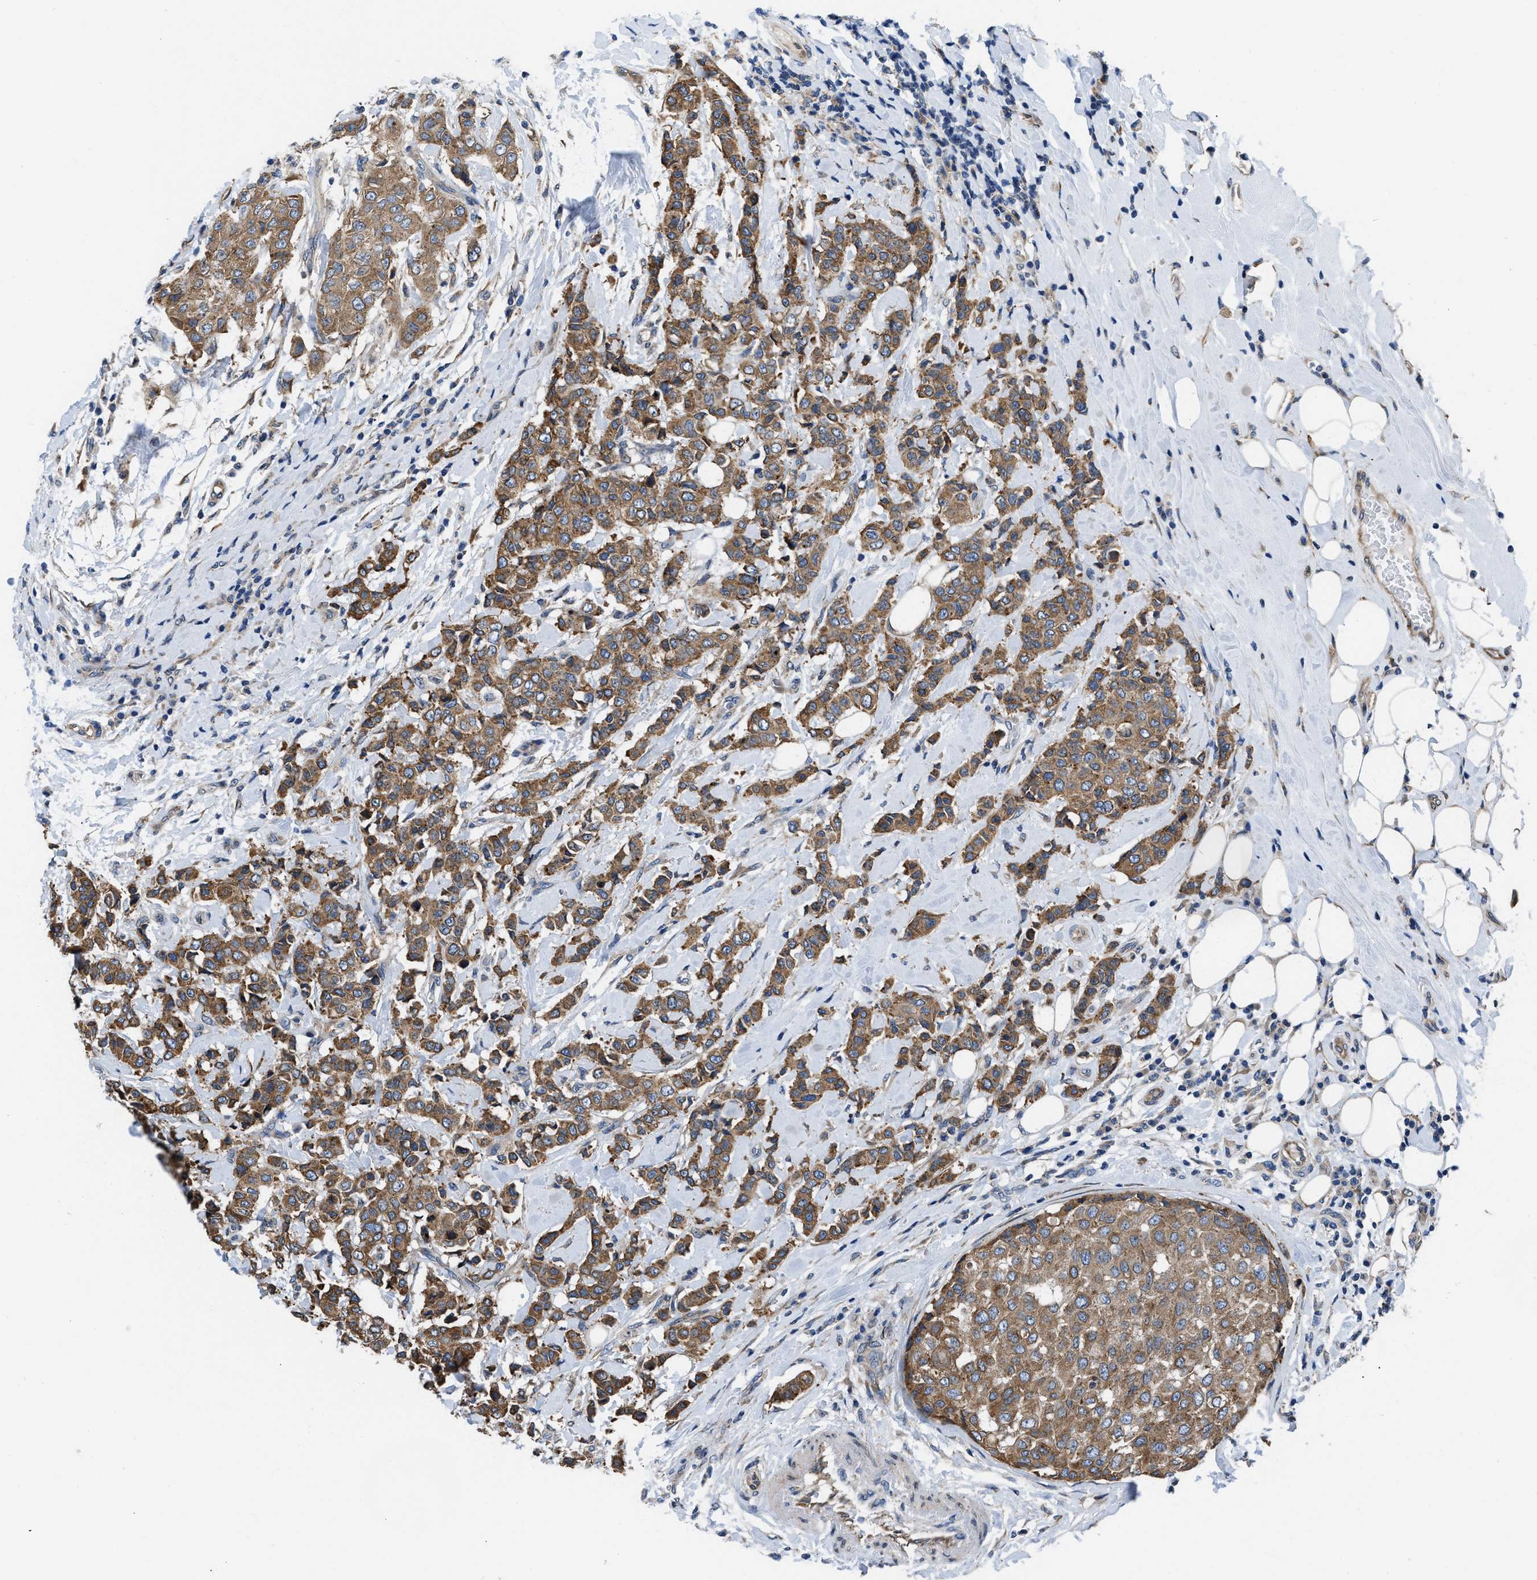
{"staining": {"intensity": "moderate", "quantity": ">75%", "location": "cytoplasmic/membranous"}, "tissue": "breast cancer", "cell_type": "Tumor cells", "image_type": "cancer", "snomed": [{"axis": "morphology", "description": "Duct carcinoma"}, {"axis": "topography", "description": "Breast"}], "caption": "A brown stain labels moderate cytoplasmic/membranous expression of a protein in human breast cancer tumor cells. (IHC, brightfield microscopy, high magnification).", "gene": "ARL6IP5", "patient": {"sex": "female", "age": 27}}